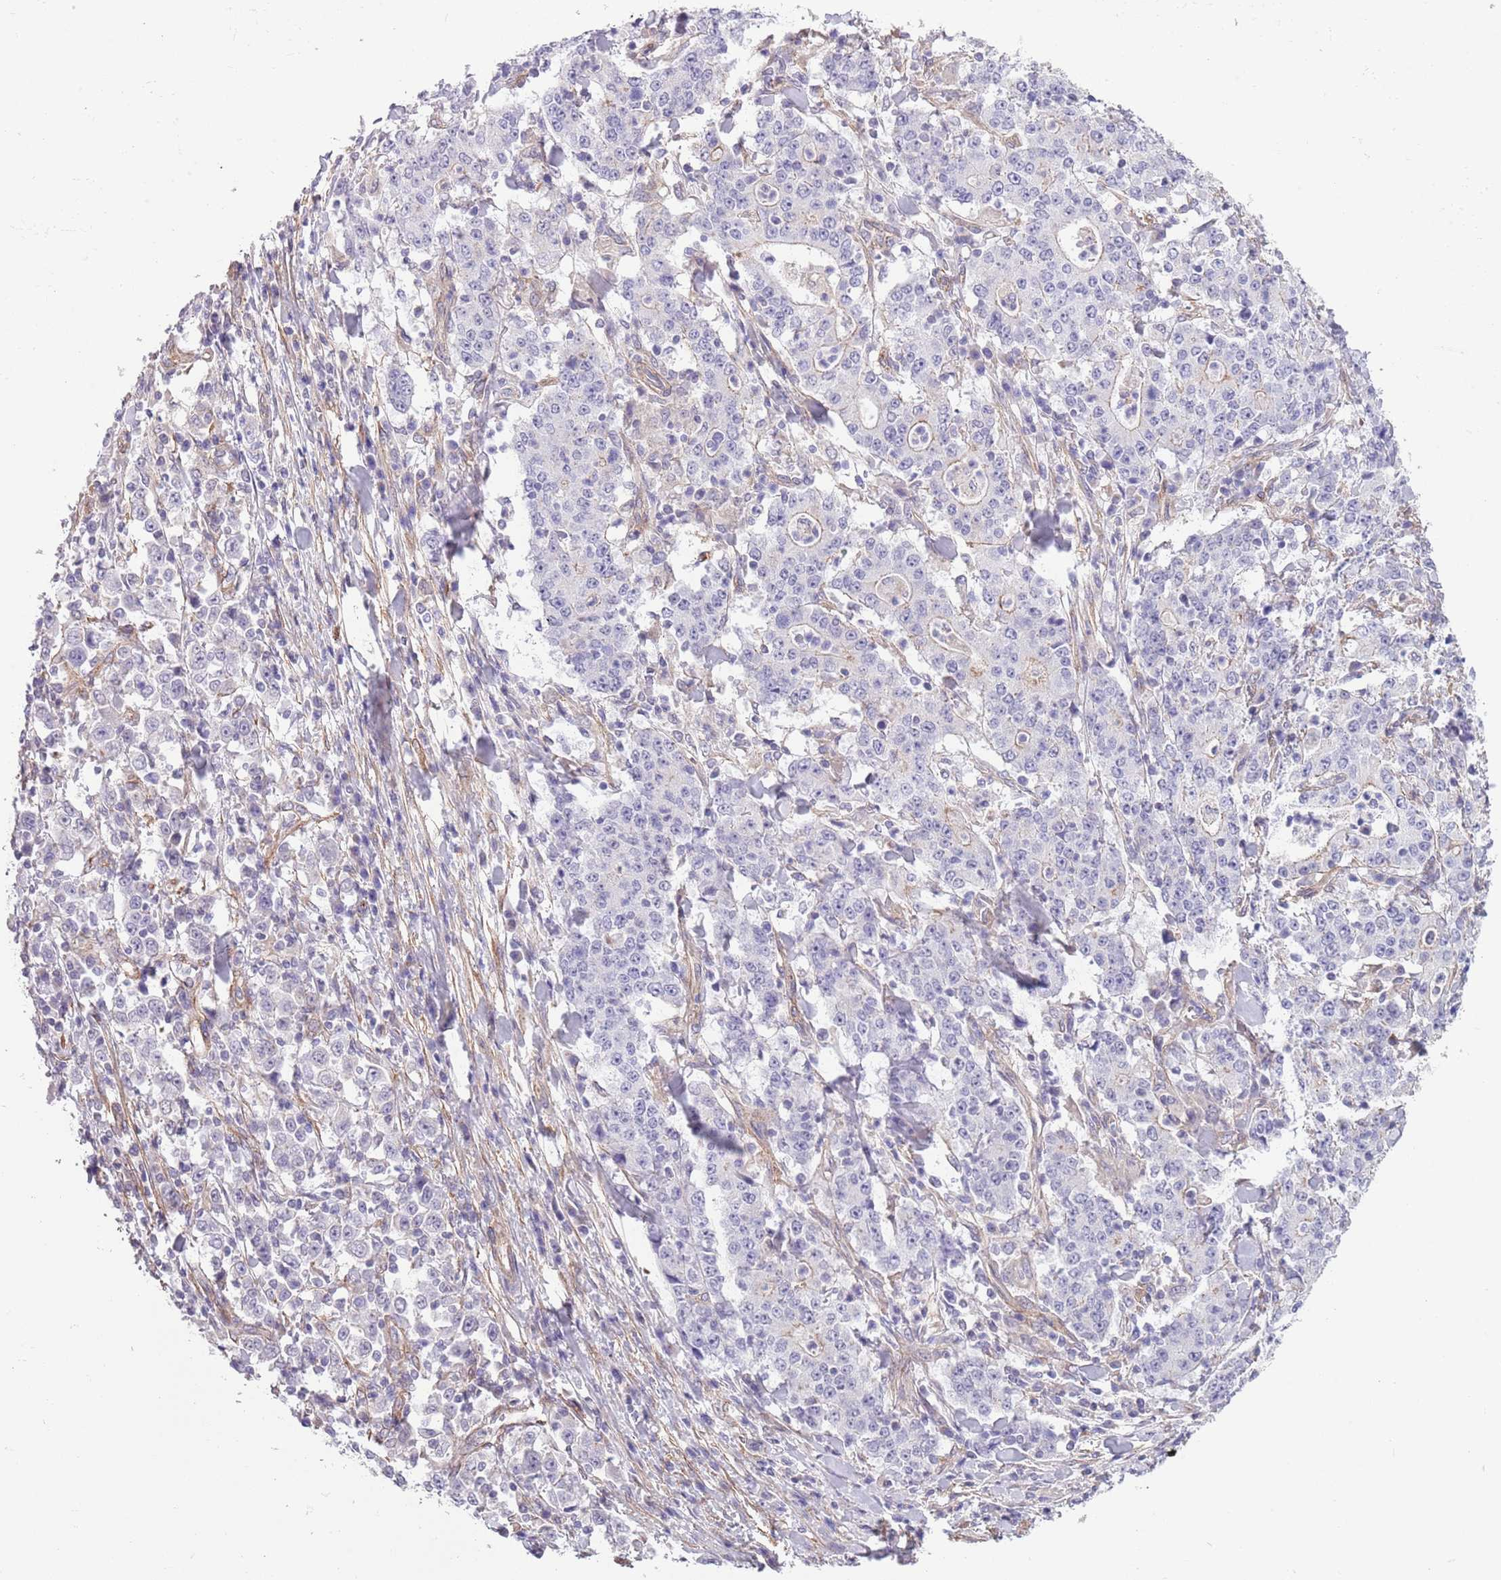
{"staining": {"intensity": "negative", "quantity": "none", "location": "none"}, "tissue": "stomach cancer", "cell_type": "Tumor cells", "image_type": "cancer", "snomed": [{"axis": "morphology", "description": "Normal tissue, NOS"}, {"axis": "morphology", "description": "Adenocarcinoma, NOS"}, {"axis": "topography", "description": "Stomach, upper"}, {"axis": "topography", "description": "Stomach"}], "caption": "Stomach cancer (adenocarcinoma) was stained to show a protein in brown. There is no significant staining in tumor cells. (Brightfield microscopy of DAB (3,3'-diaminobenzidine) IHC at high magnification).", "gene": "CREBZF", "patient": {"sex": "male", "age": 59}}